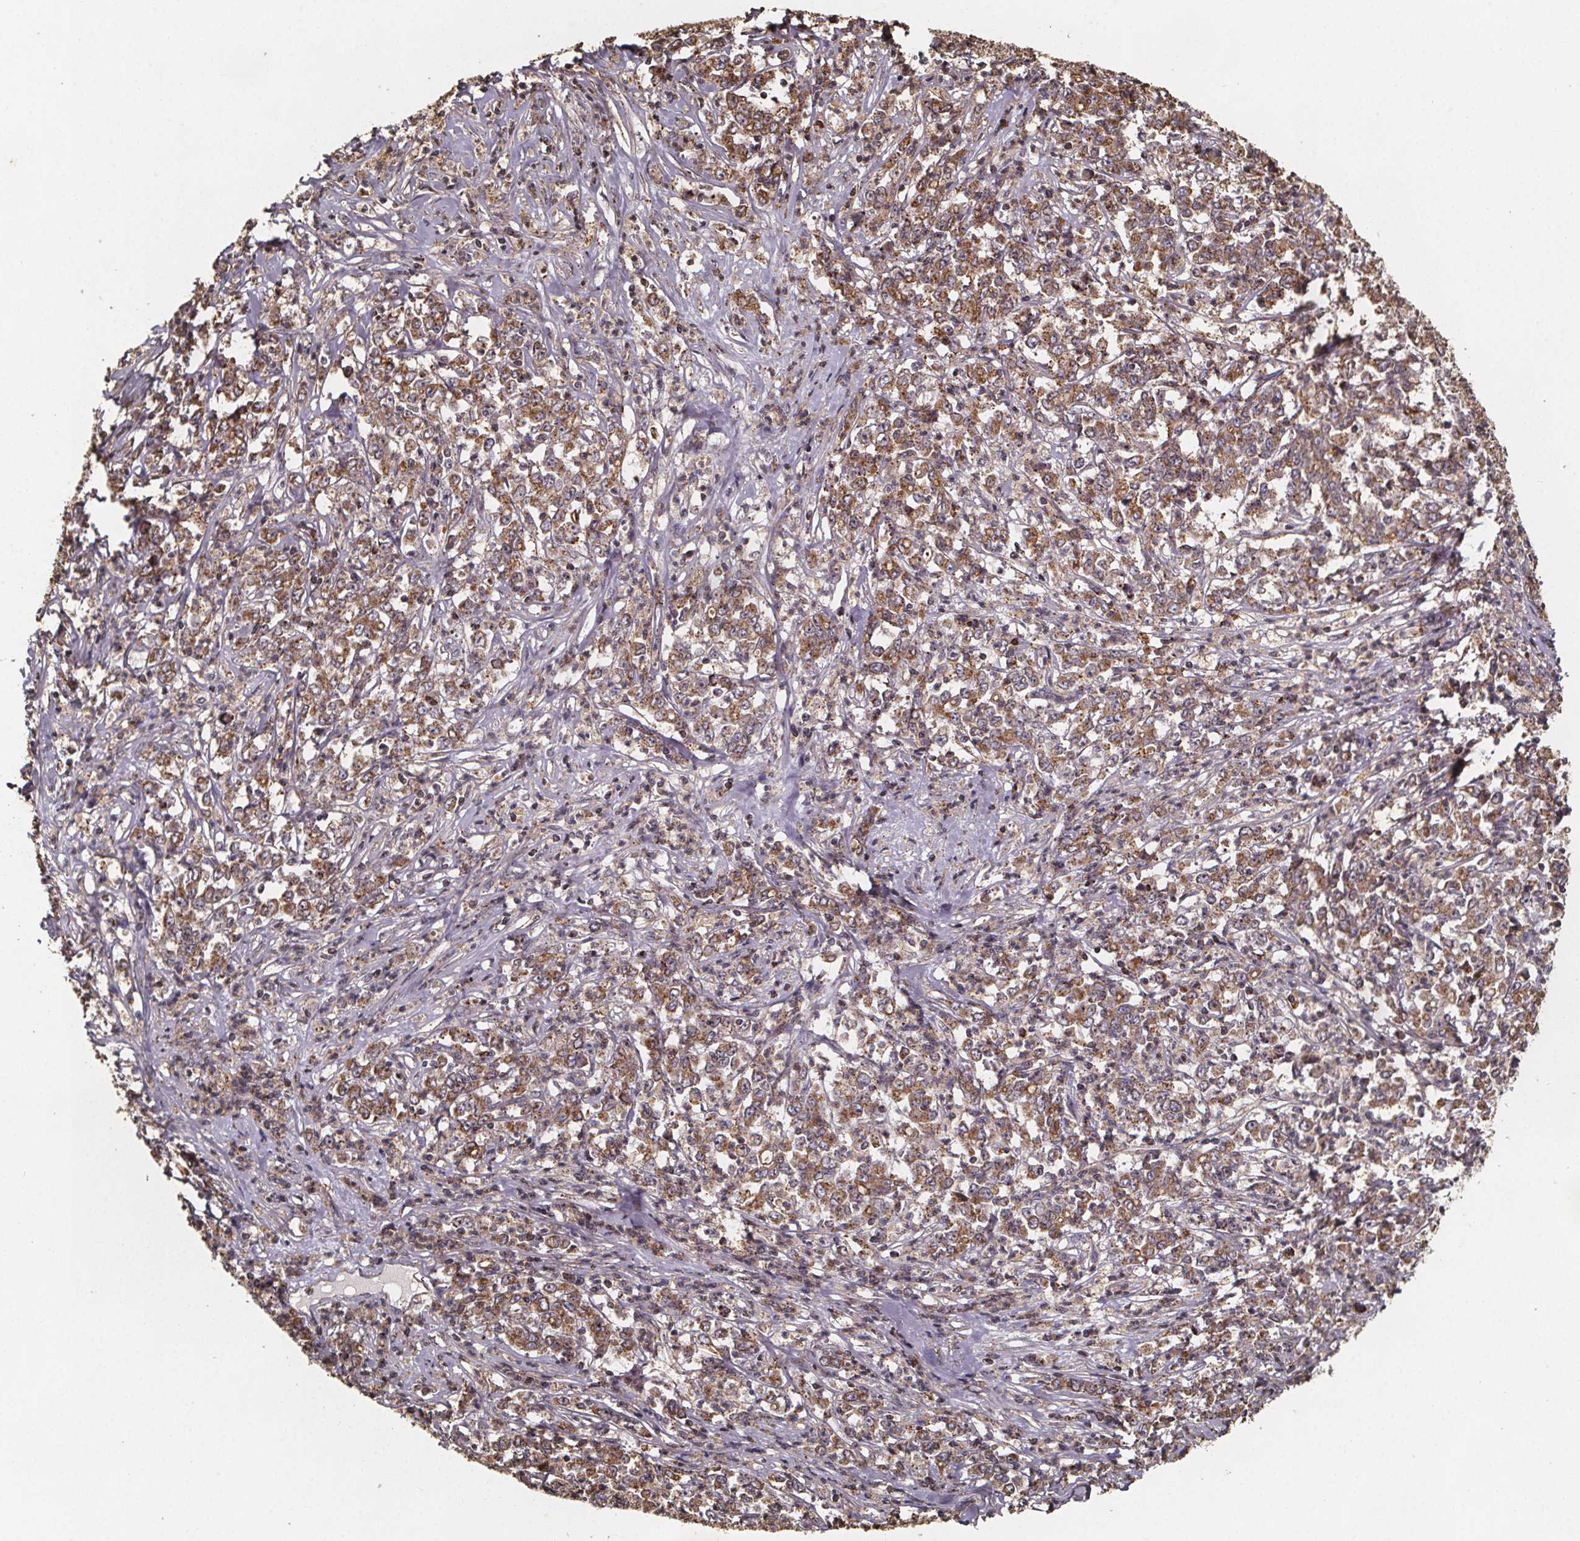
{"staining": {"intensity": "moderate", "quantity": ">75%", "location": "cytoplasmic/membranous"}, "tissue": "stomach cancer", "cell_type": "Tumor cells", "image_type": "cancer", "snomed": [{"axis": "morphology", "description": "Adenocarcinoma, NOS"}, {"axis": "topography", "description": "Stomach, lower"}], "caption": "Moderate cytoplasmic/membranous protein positivity is appreciated in about >75% of tumor cells in adenocarcinoma (stomach).", "gene": "ZNF879", "patient": {"sex": "female", "age": 71}}